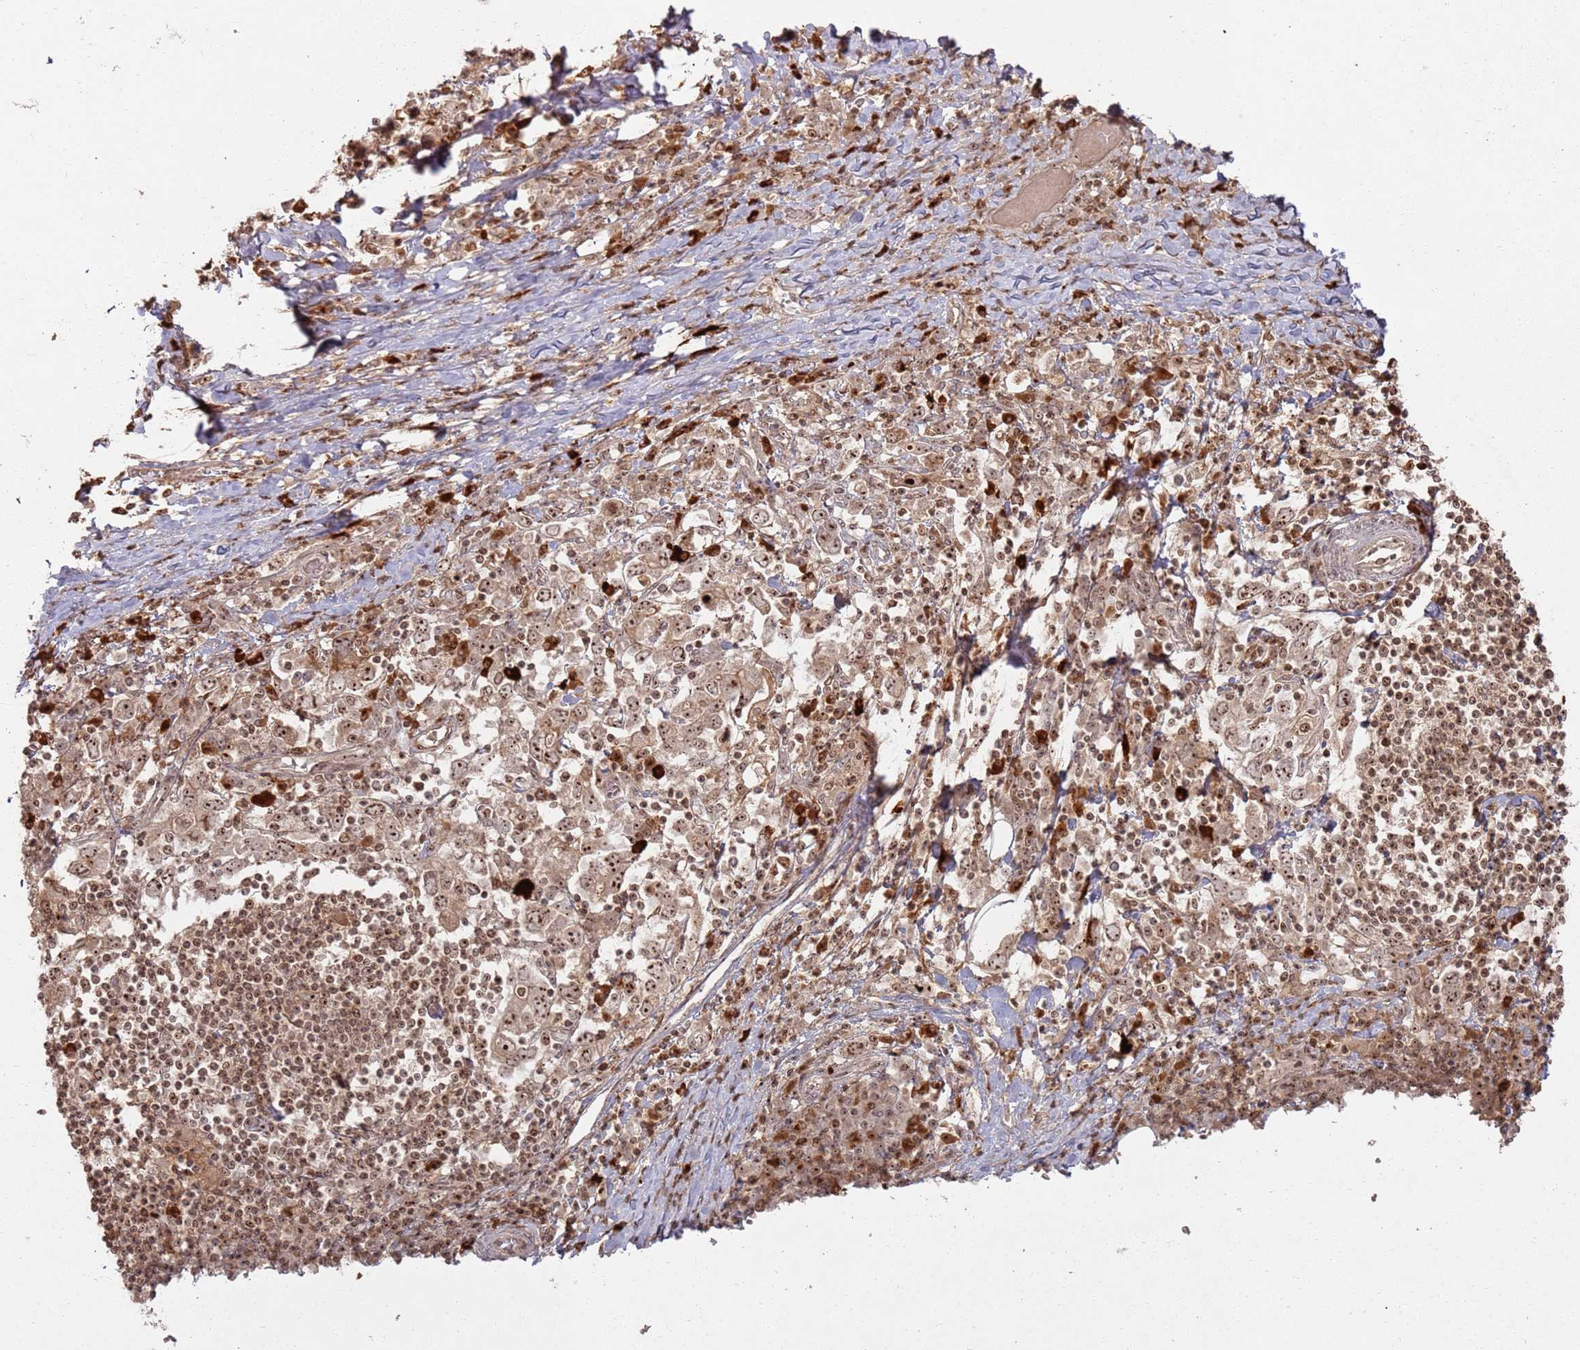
{"staining": {"intensity": "moderate", "quantity": ">75%", "location": "cytoplasmic/membranous,nuclear"}, "tissue": "stomach cancer", "cell_type": "Tumor cells", "image_type": "cancer", "snomed": [{"axis": "morphology", "description": "Adenocarcinoma, NOS"}, {"axis": "topography", "description": "Stomach, upper"}, {"axis": "topography", "description": "Stomach"}], "caption": "Human stomach cancer (adenocarcinoma) stained for a protein (brown) displays moderate cytoplasmic/membranous and nuclear positive expression in about >75% of tumor cells.", "gene": "UTP11", "patient": {"sex": "male", "age": 62}}